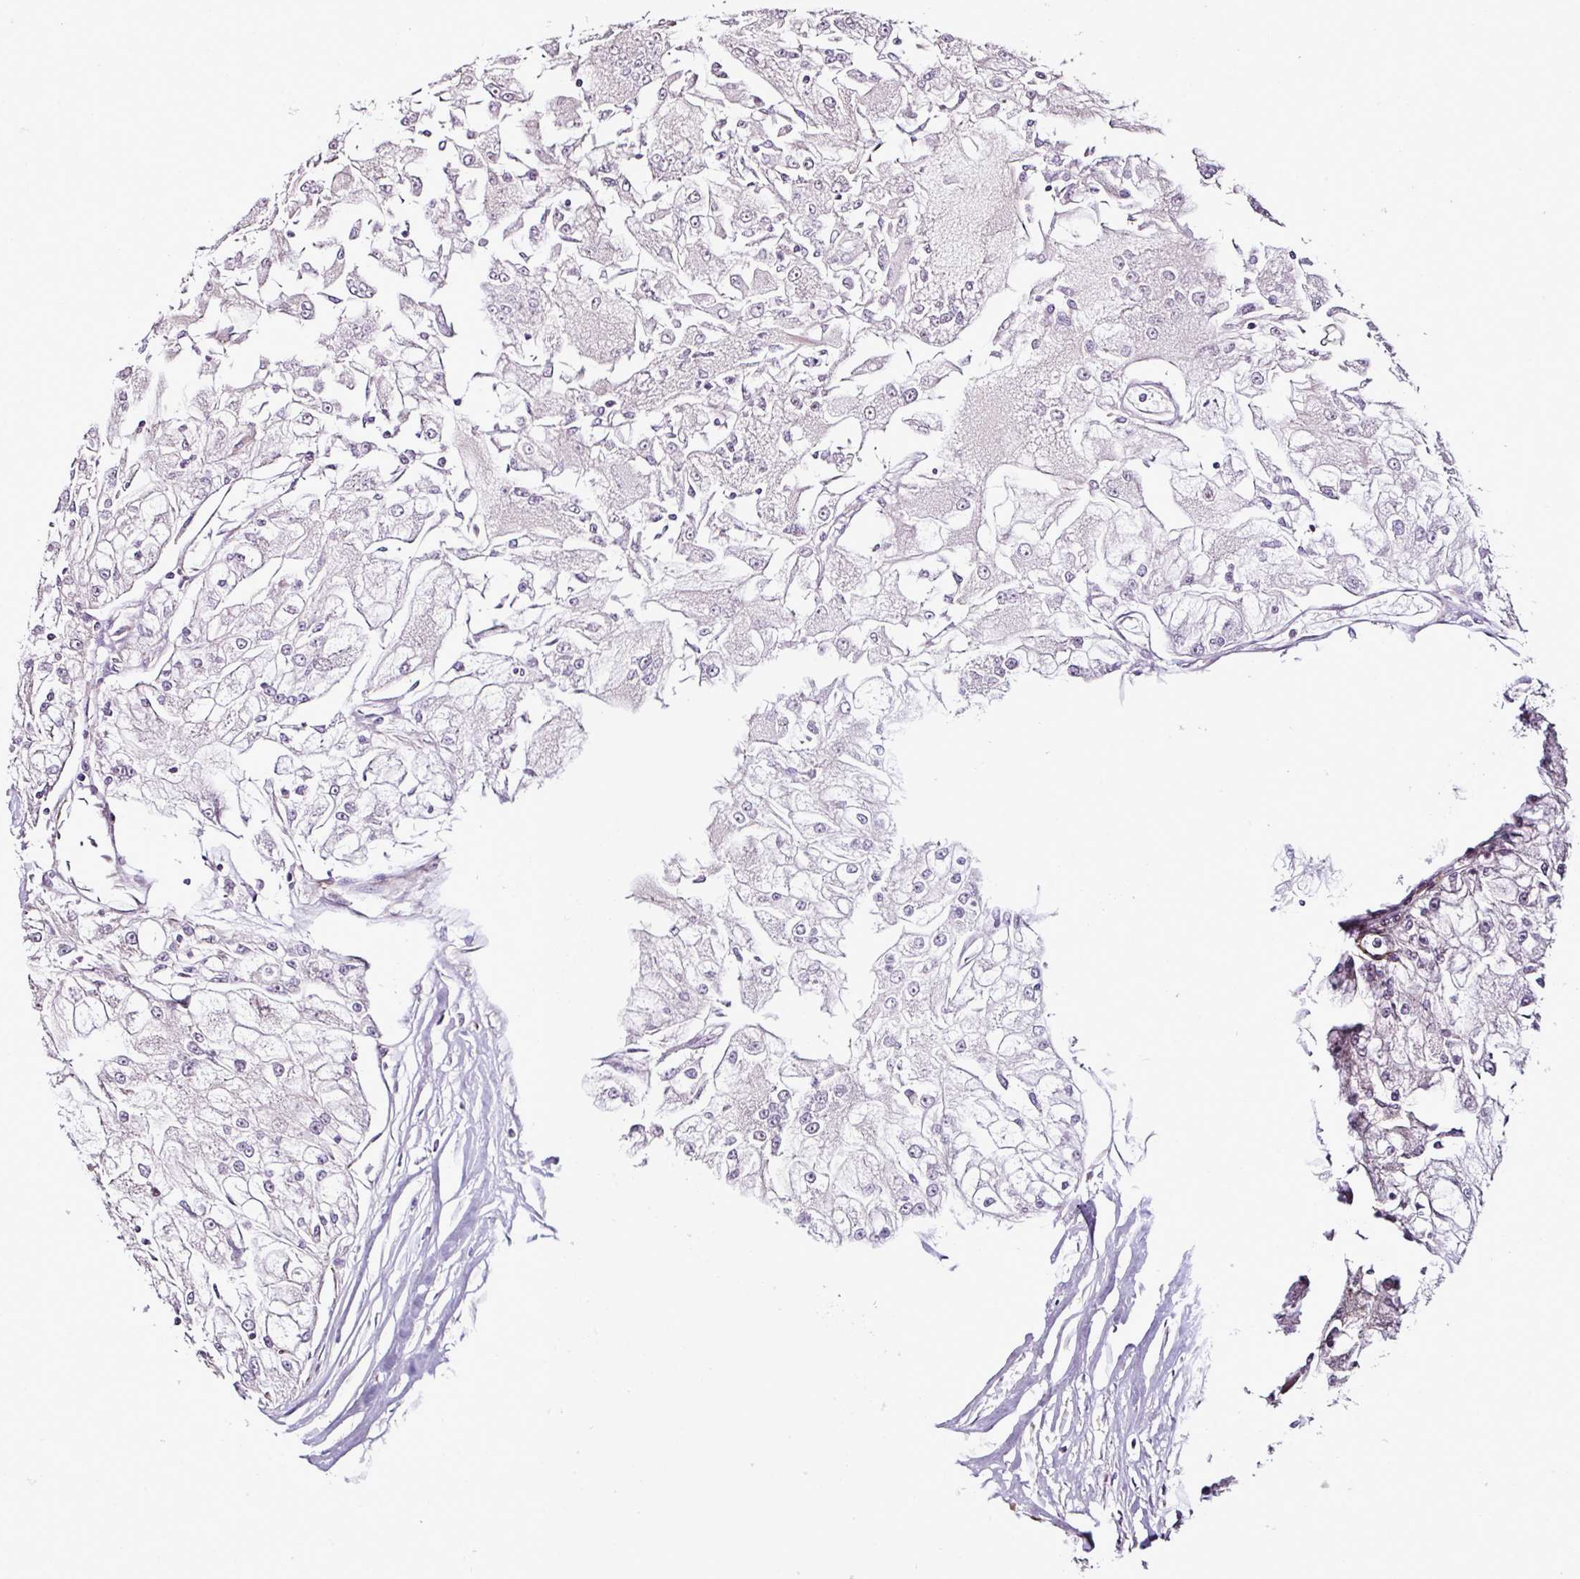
{"staining": {"intensity": "negative", "quantity": "none", "location": "none"}, "tissue": "renal cancer", "cell_type": "Tumor cells", "image_type": "cancer", "snomed": [{"axis": "morphology", "description": "Adenocarcinoma, NOS"}, {"axis": "topography", "description": "Kidney"}], "caption": "Immunohistochemistry (IHC) photomicrograph of human renal adenocarcinoma stained for a protein (brown), which demonstrates no staining in tumor cells. The staining is performed using DAB brown chromogen with nuclei counter-stained in using hematoxylin.", "gene": "DPAGT1", "patient": {"sex": "female", "age": 72}}